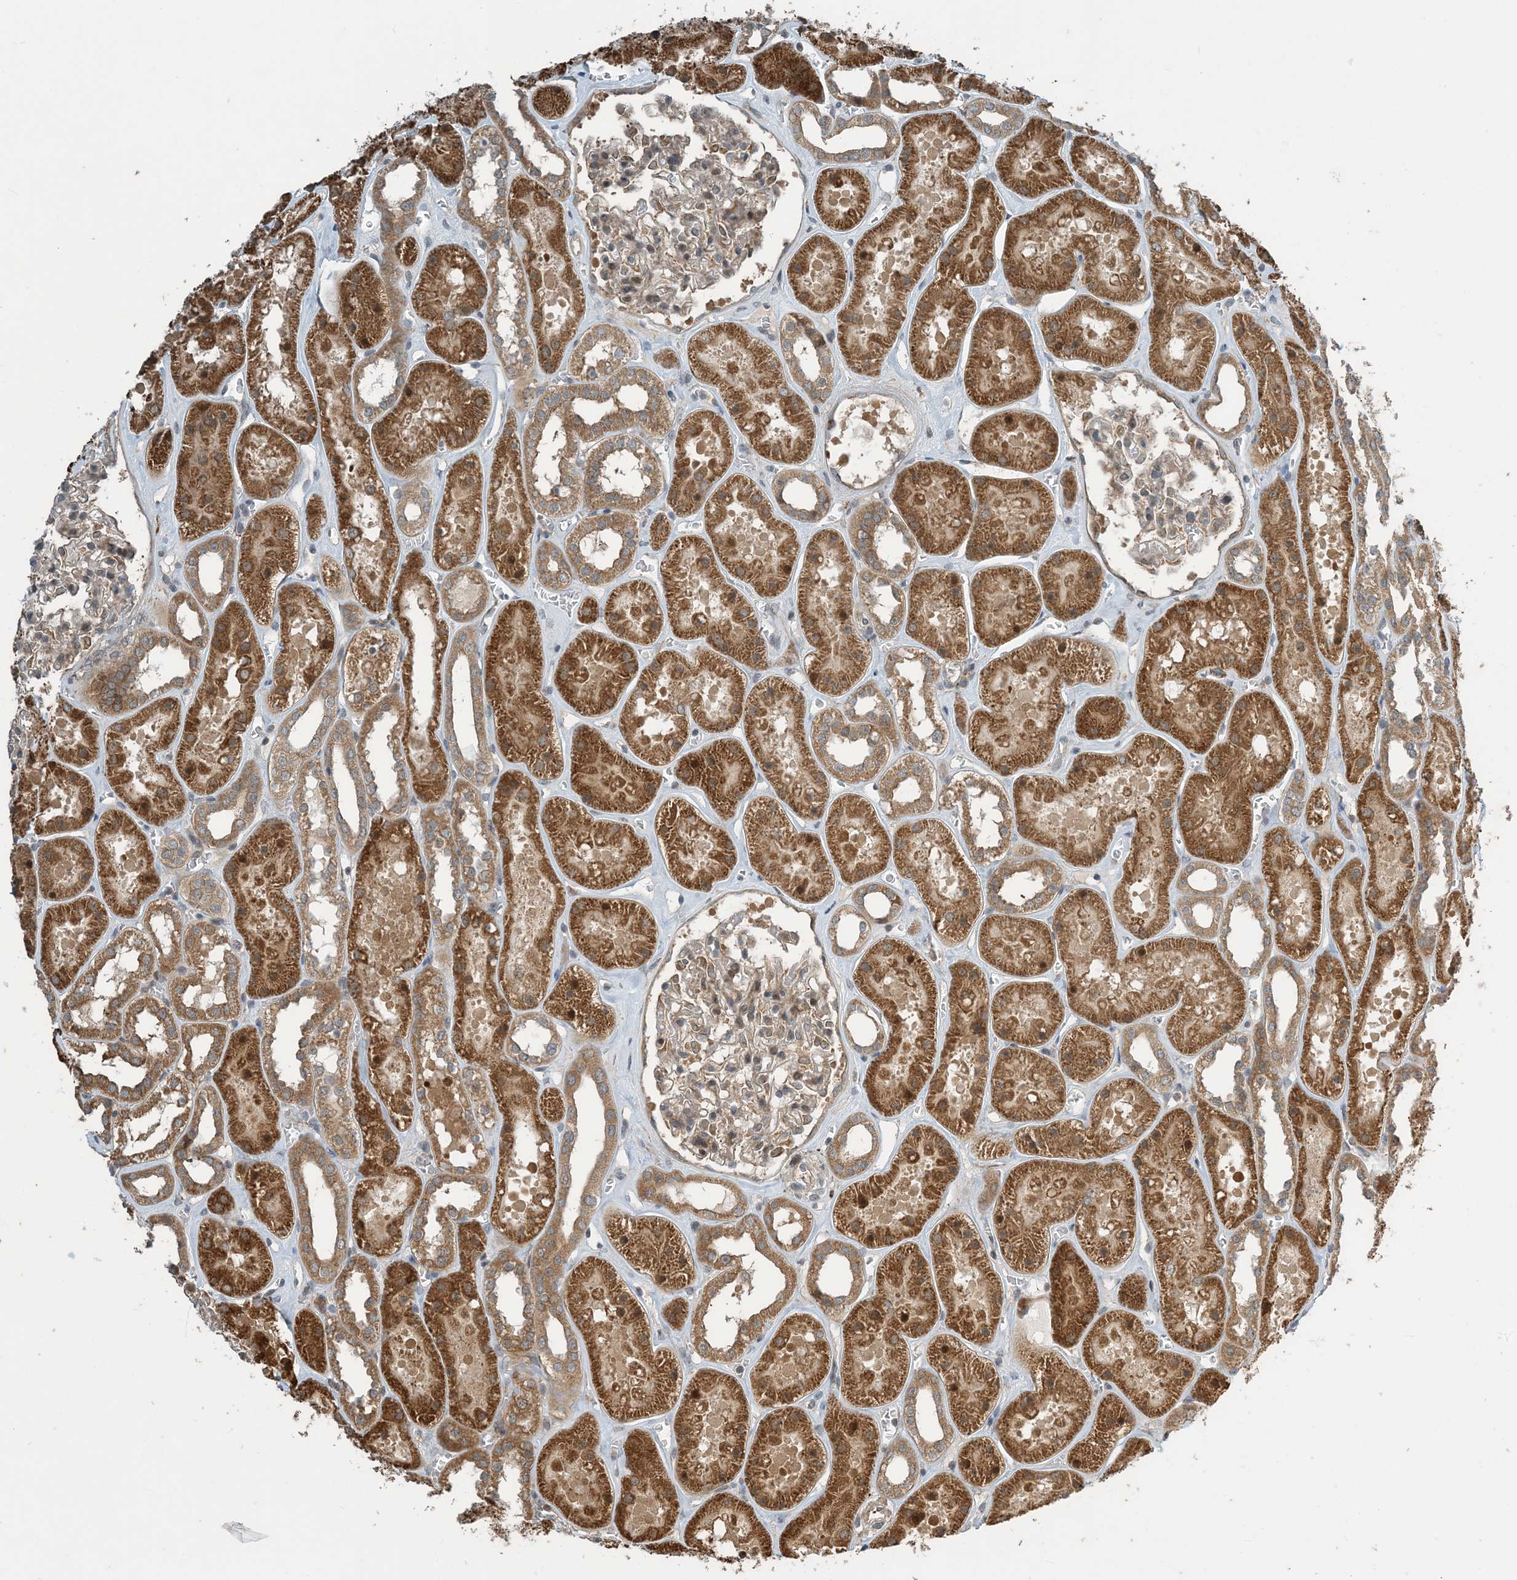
{"staining": {"intensity": "moderate", "quantity": "25%-75%", "location": "cytoplasmic/membranous"}, "tissue": "kidney", "cell_type": "Cells in glomeruli", "image_type": "normal", "snomed": [{"axis": "morphology", "description": "Normal tissue, NOS"}, {"axis": "topography", "description": "Kidney"}], "caption": "High-magnification brightfield microscopy of unremarkable kidney stained with DAB (3,3'-diaminobenzidine) (brown) and counterstained with hematoxylin (blue). cells in glomeruli exhibit moderate cytoplasmic/membranous expression is appreciated in about25%-75% of cells. (DAB = brown stain, brightfield microscopy at high magnification).", "gene": "ZBTB3", "patient": {"sex": "female", "age": 41}}